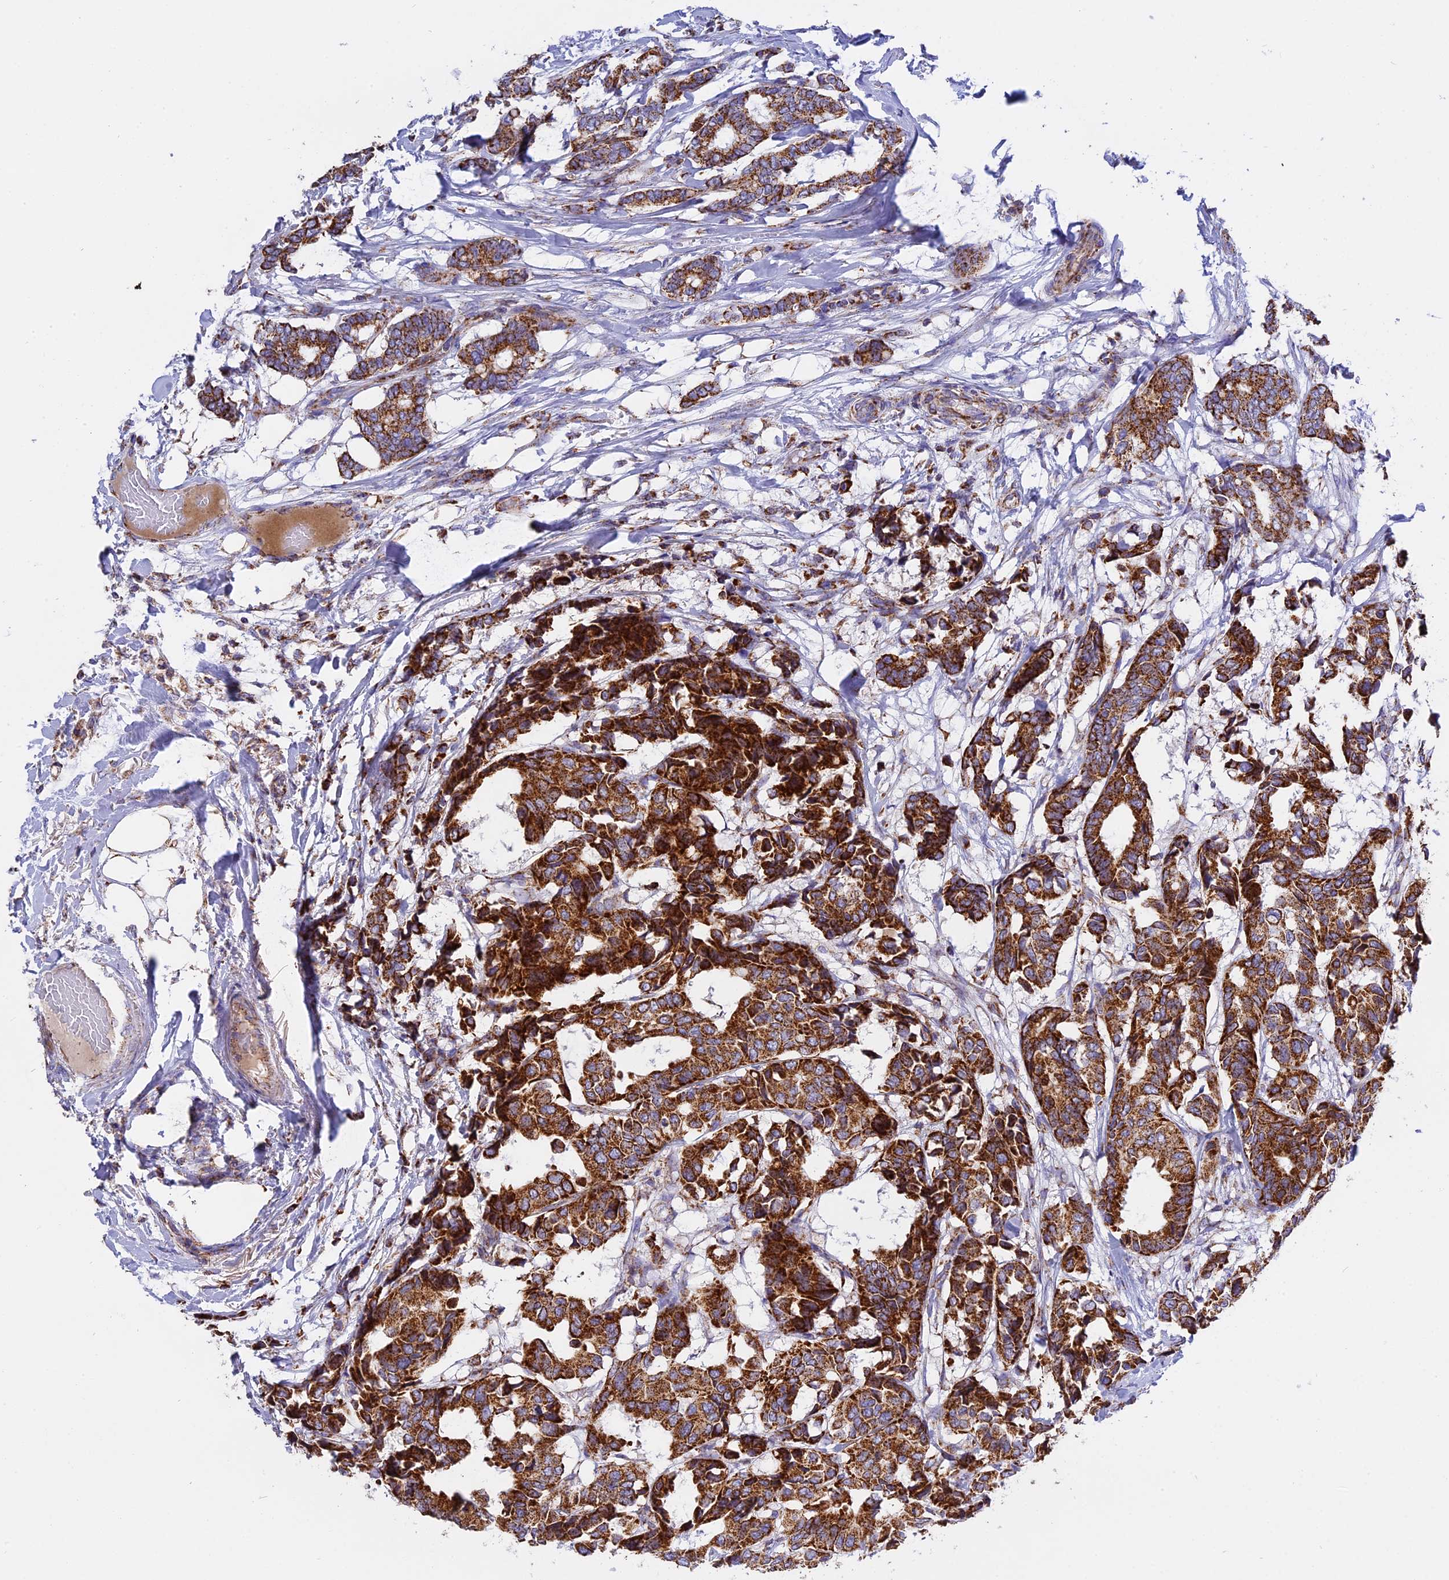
{"staining": {"intensity": "strong", "quantity": ">75%", "location": "cytoplasmic/membranous"}, "tissue": "breast cancer", "cell_type": "Tumor cells", "image_type": "cancer", "snomed": [{"axis": "morphology", "description": "Duct carcinoma"}, {"axis": "topography", "description": "Breast"}], "caption": "Invasive ductal carcinoma (breast) stained with a protein marker displays strong staining in tumor cells.", "gene": "MRPS34", "patient": {"sex": "female", "age": 87}}